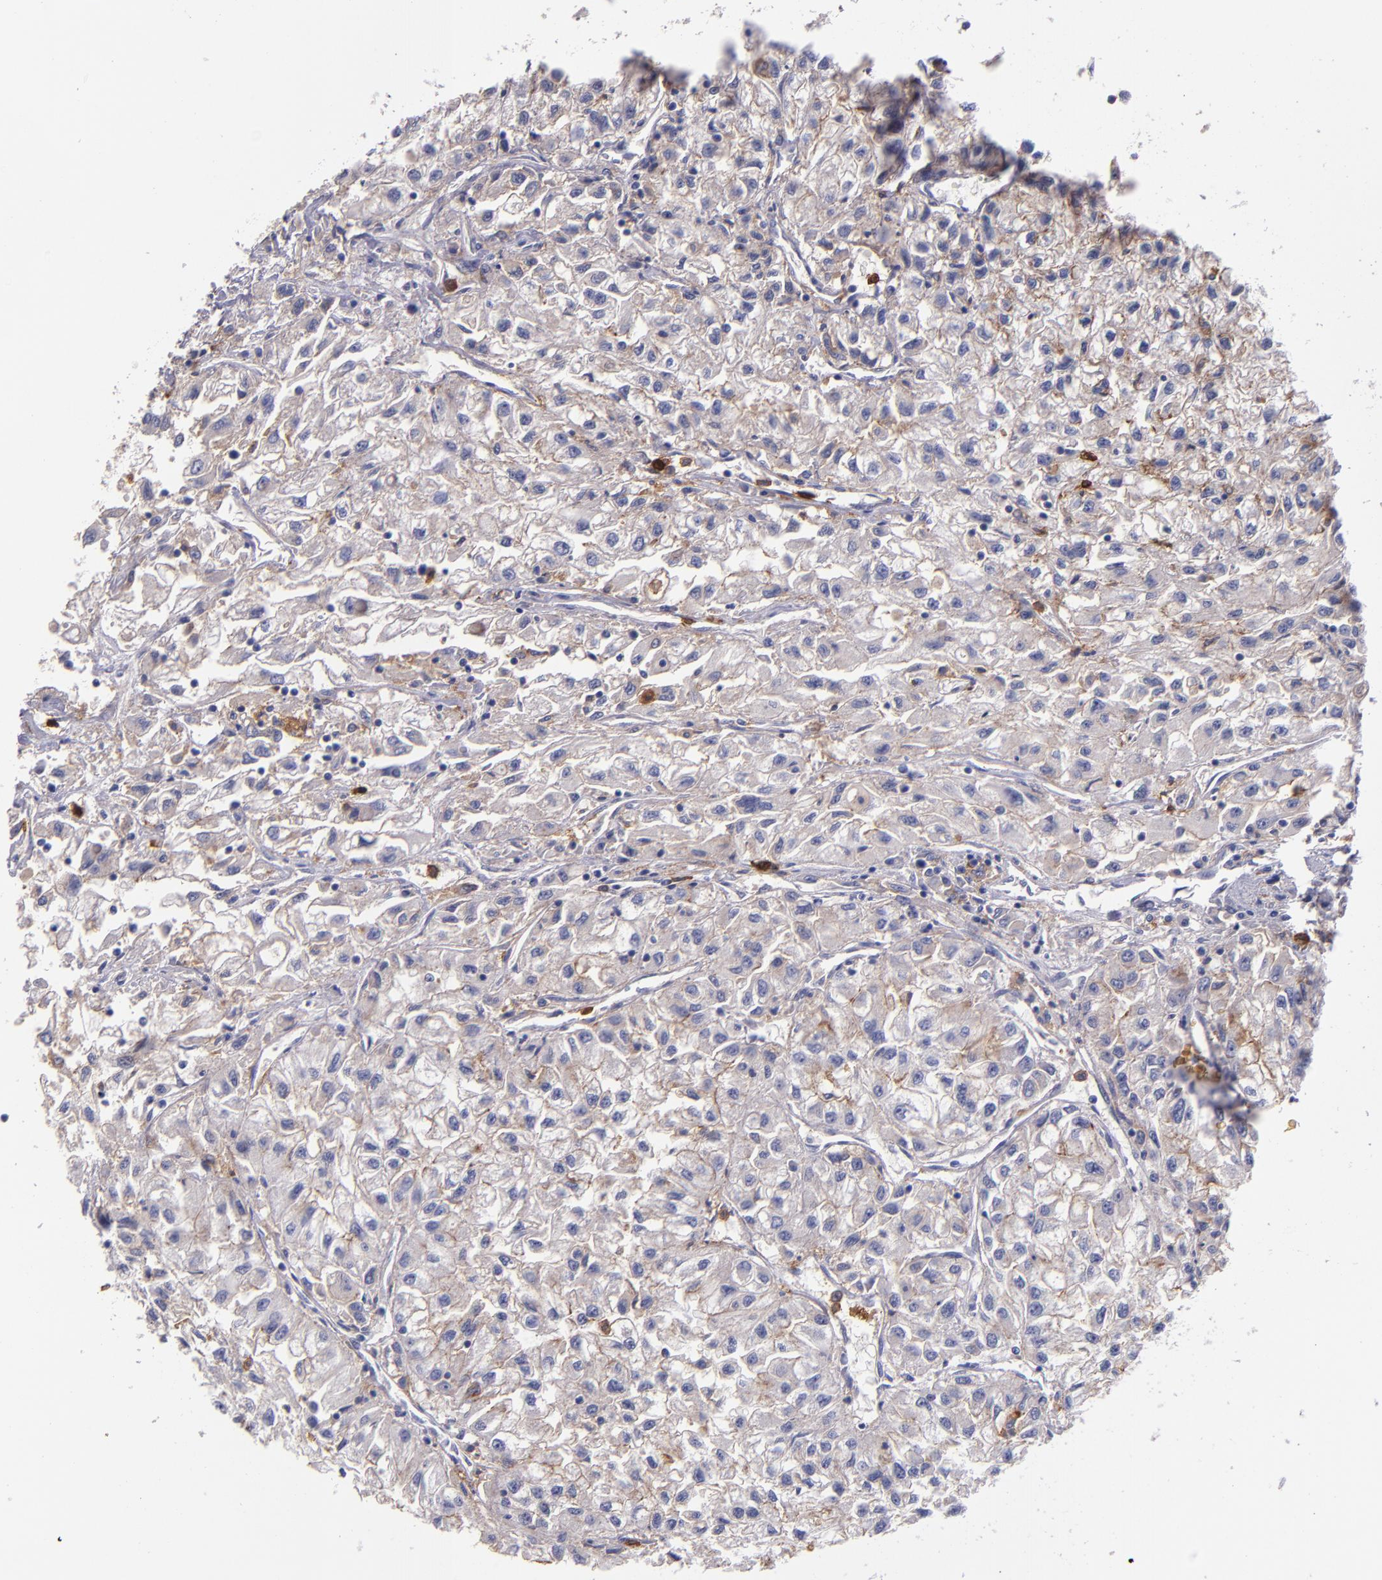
{"staining": {"intensity": "weak", "quantity": "<25%", "location": "cytoplasmic/membranous"}, "tissue": "renal cancer", "cell_type": "Tumor cells", "image_type": "cancer", "snomed": [{"axis": "morphology", "description": "Adenocarcinoma, NOS"}, {"axis": "topography", "description": "Kidney"}], "caption": "Renal cancer (adenocarcinoma) was stained to show a protein in brown. There is no significant staining in tumor cells. Brightfield microscopy of immunohistochemistry stained with DAB (3,3'-diaminobenzidine) (brown) and hematoxylin (blue), captured at high magnification.", "gene": "C5AR1", "patient": {"sex": "male", "age": 59}}